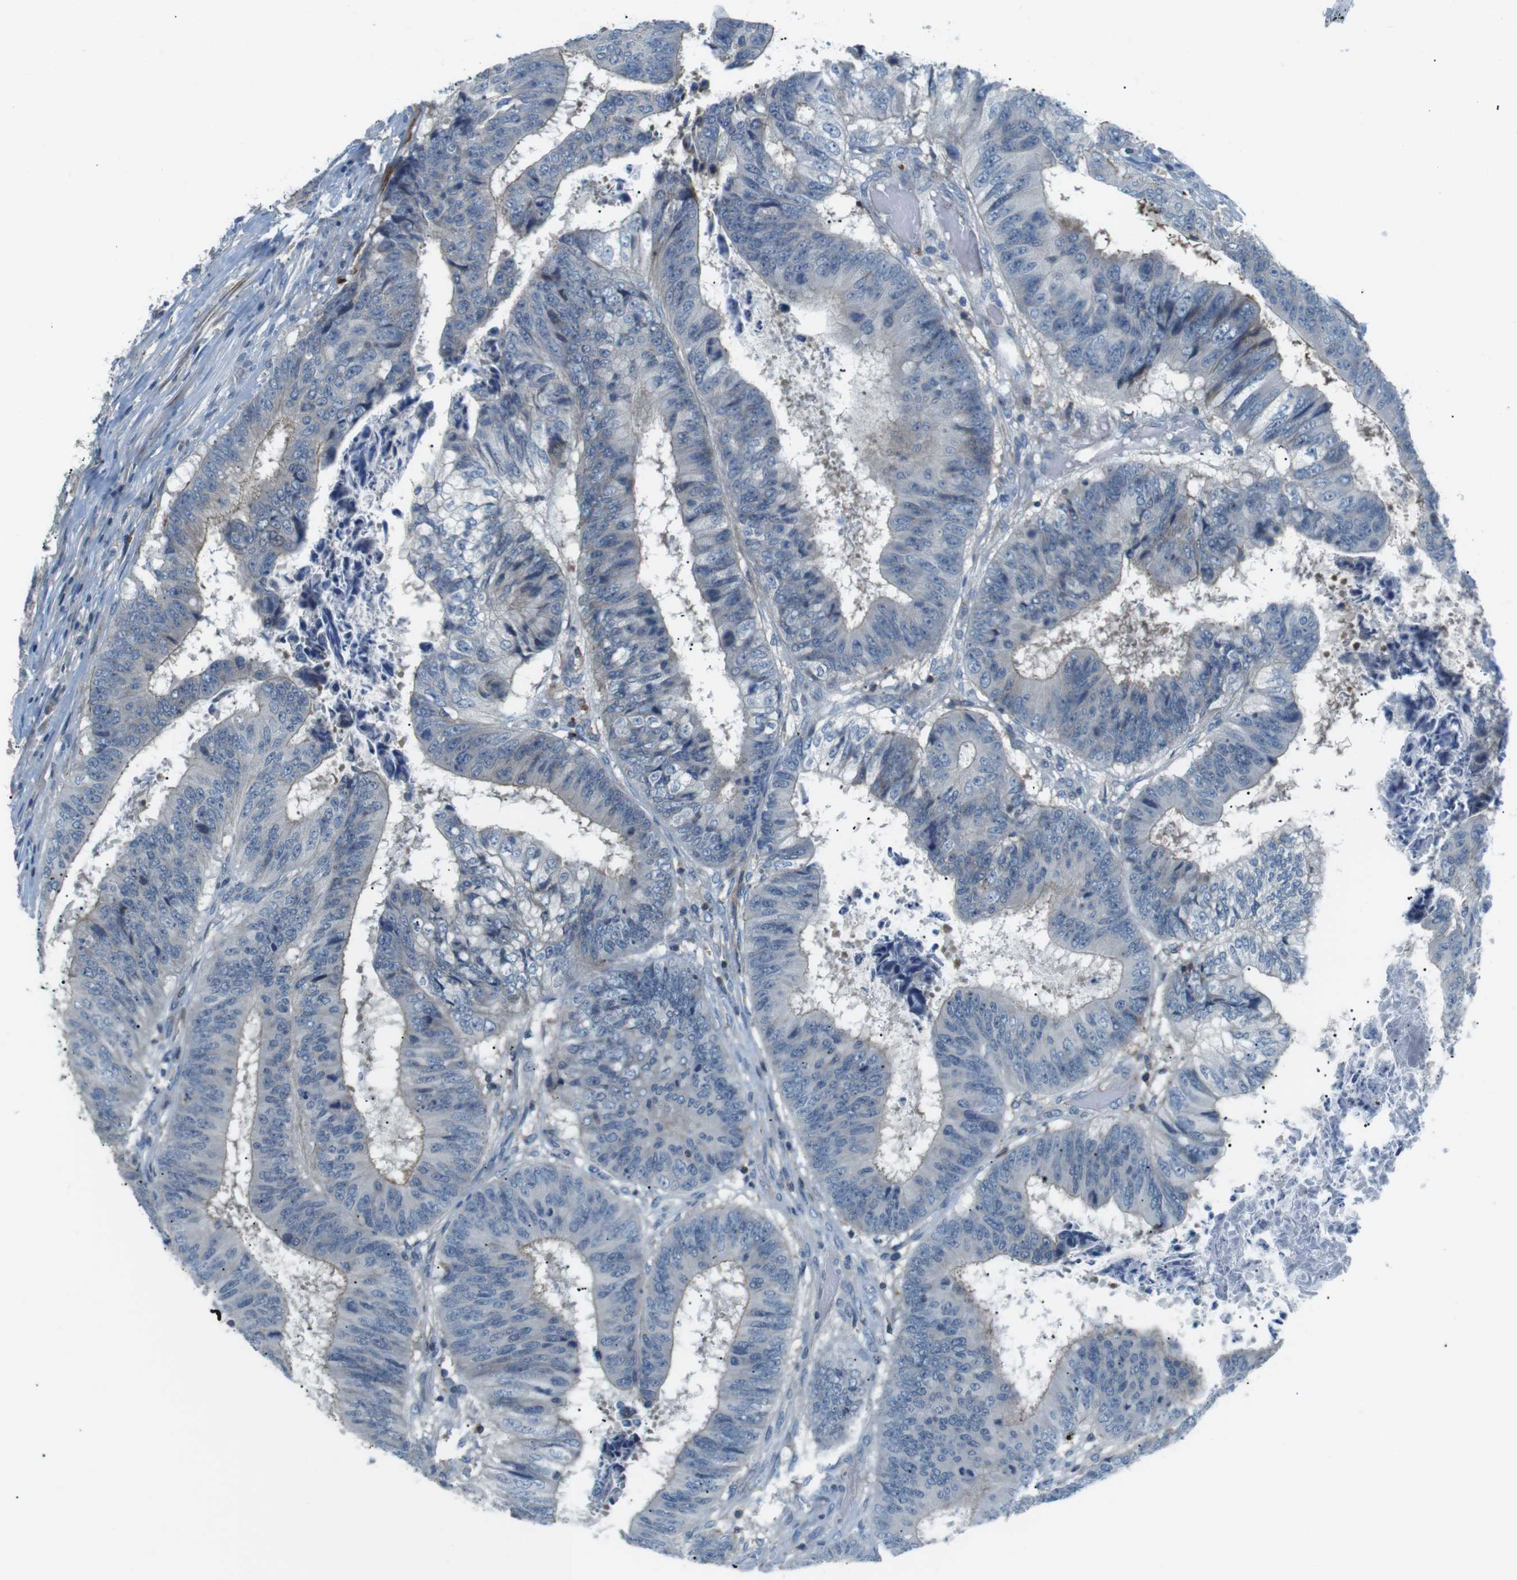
{"staining": {"intensity": "weak", "quantity": "<25%", "location": "cytoplasmic/membranous"}, "tissue": "colorectal cancer", "cell_type": "Tumor cells", "image_type": "cancer", "snomed": [{"axis": "morphology", "description": "Adenocarcinoma, NOS"}, {"axis": "topography", "description": "Rectum"}], "caption": "DAB (3,3'-diaminobenzidine) immunohistochemical staining of human adenocarcinoma (colorectal) displays no significant expression in tumor cells. (Stains: DAB immunohistochemistry (IHC) with hematoxylin counter stain, Microscopy: brightfield microscopy at high magnification).", "gene": "ARVCF", "patient": {"sex": "male", "age": 72}}